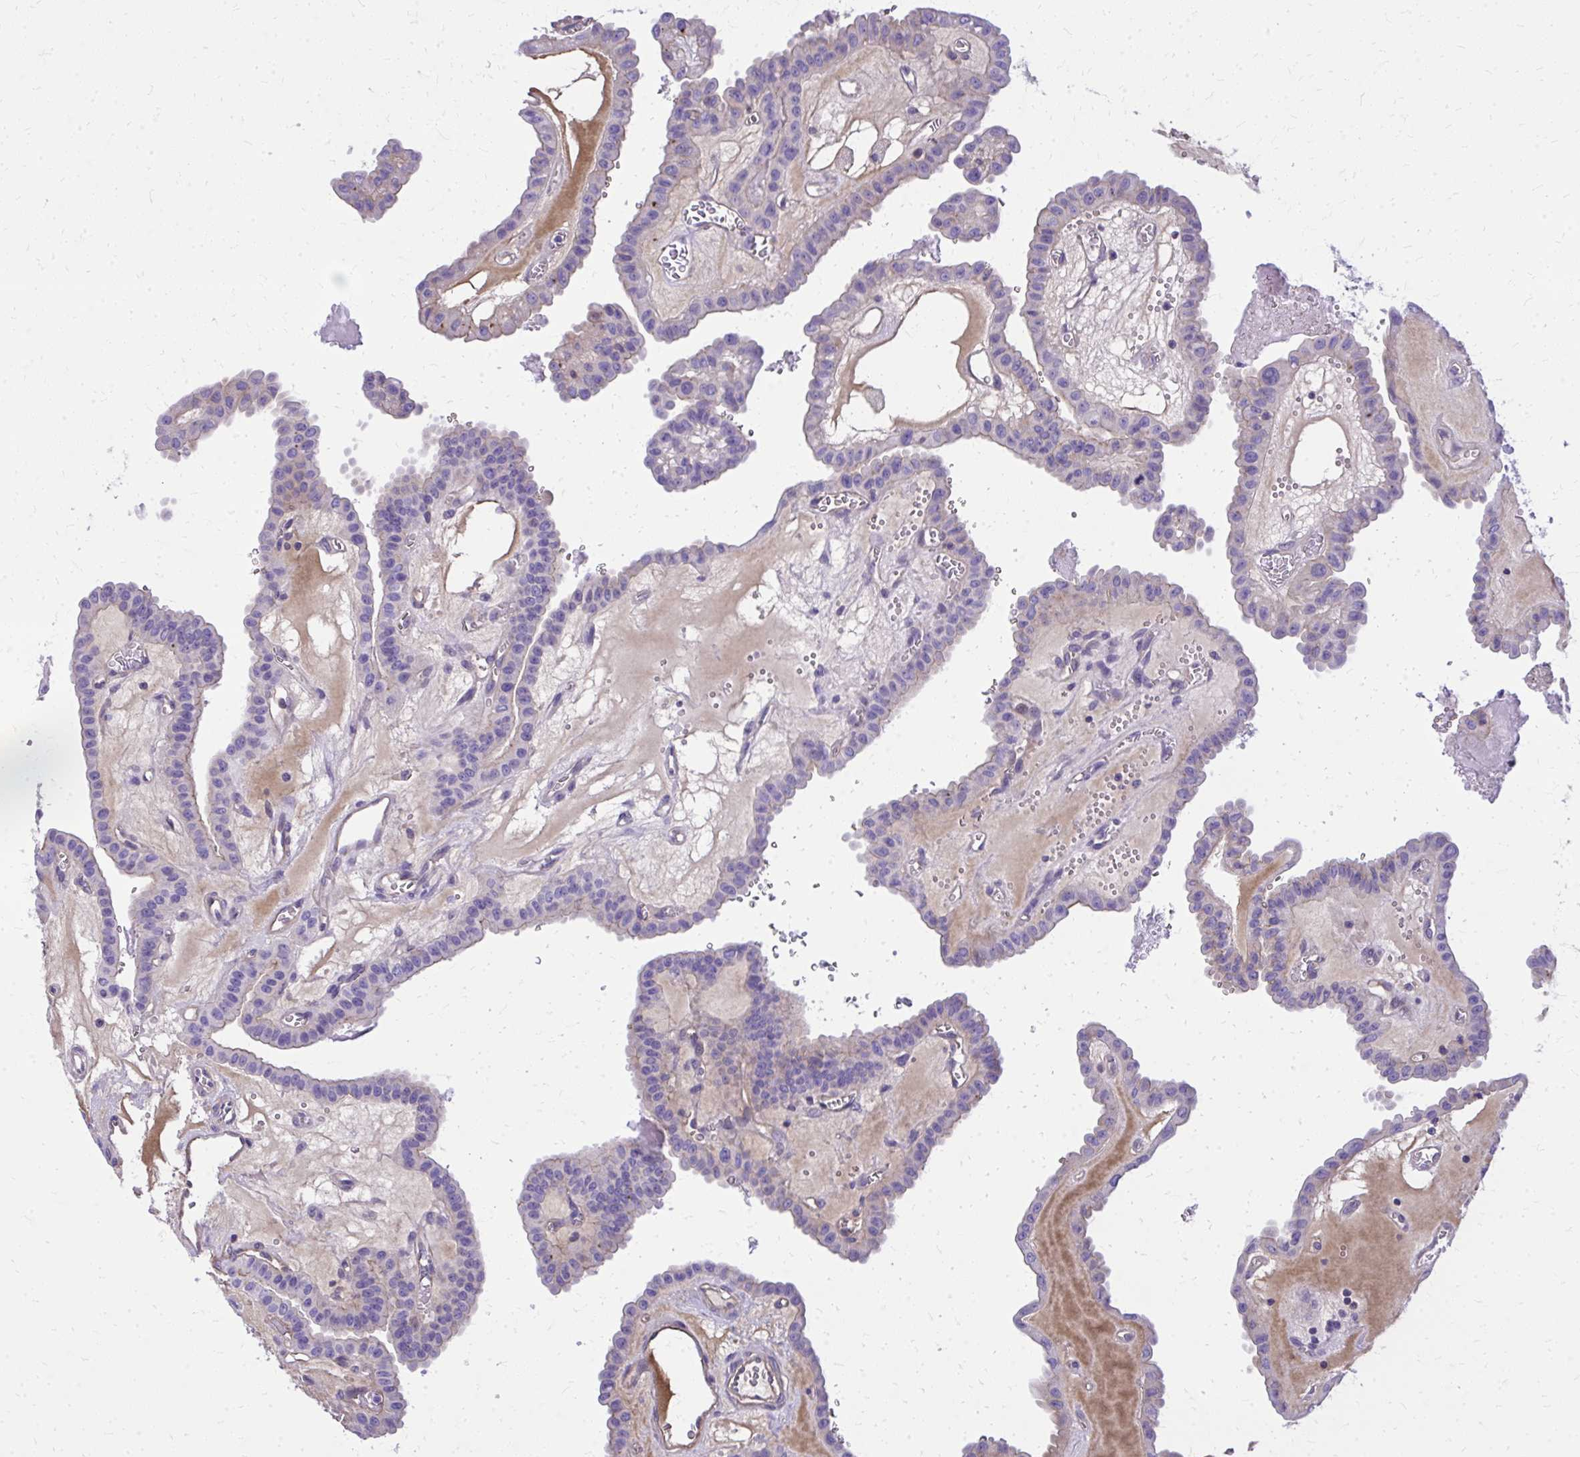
{"staining": {"intensity": "negative", "quantity": "none", "location": "none"}, "tissue": "thyroid cancer", "cell_type": "Tumor cells", "image_type": "cancer", "snomed": [{"axis": "morphology", "description": "Papillary adenocarcinoma, NOS"}, {"axis": "topography", "description": "Thyroid gland"}], "caption": "The immunohistochemistry (IHC) photomicrograph has no significant positivity in tumor cells of thyroid cancer tissue. (DAB immunohistochemistry, high magnification).", "gene": "RUNDC3B", "patient": {"sex": "male", "age": 87}}